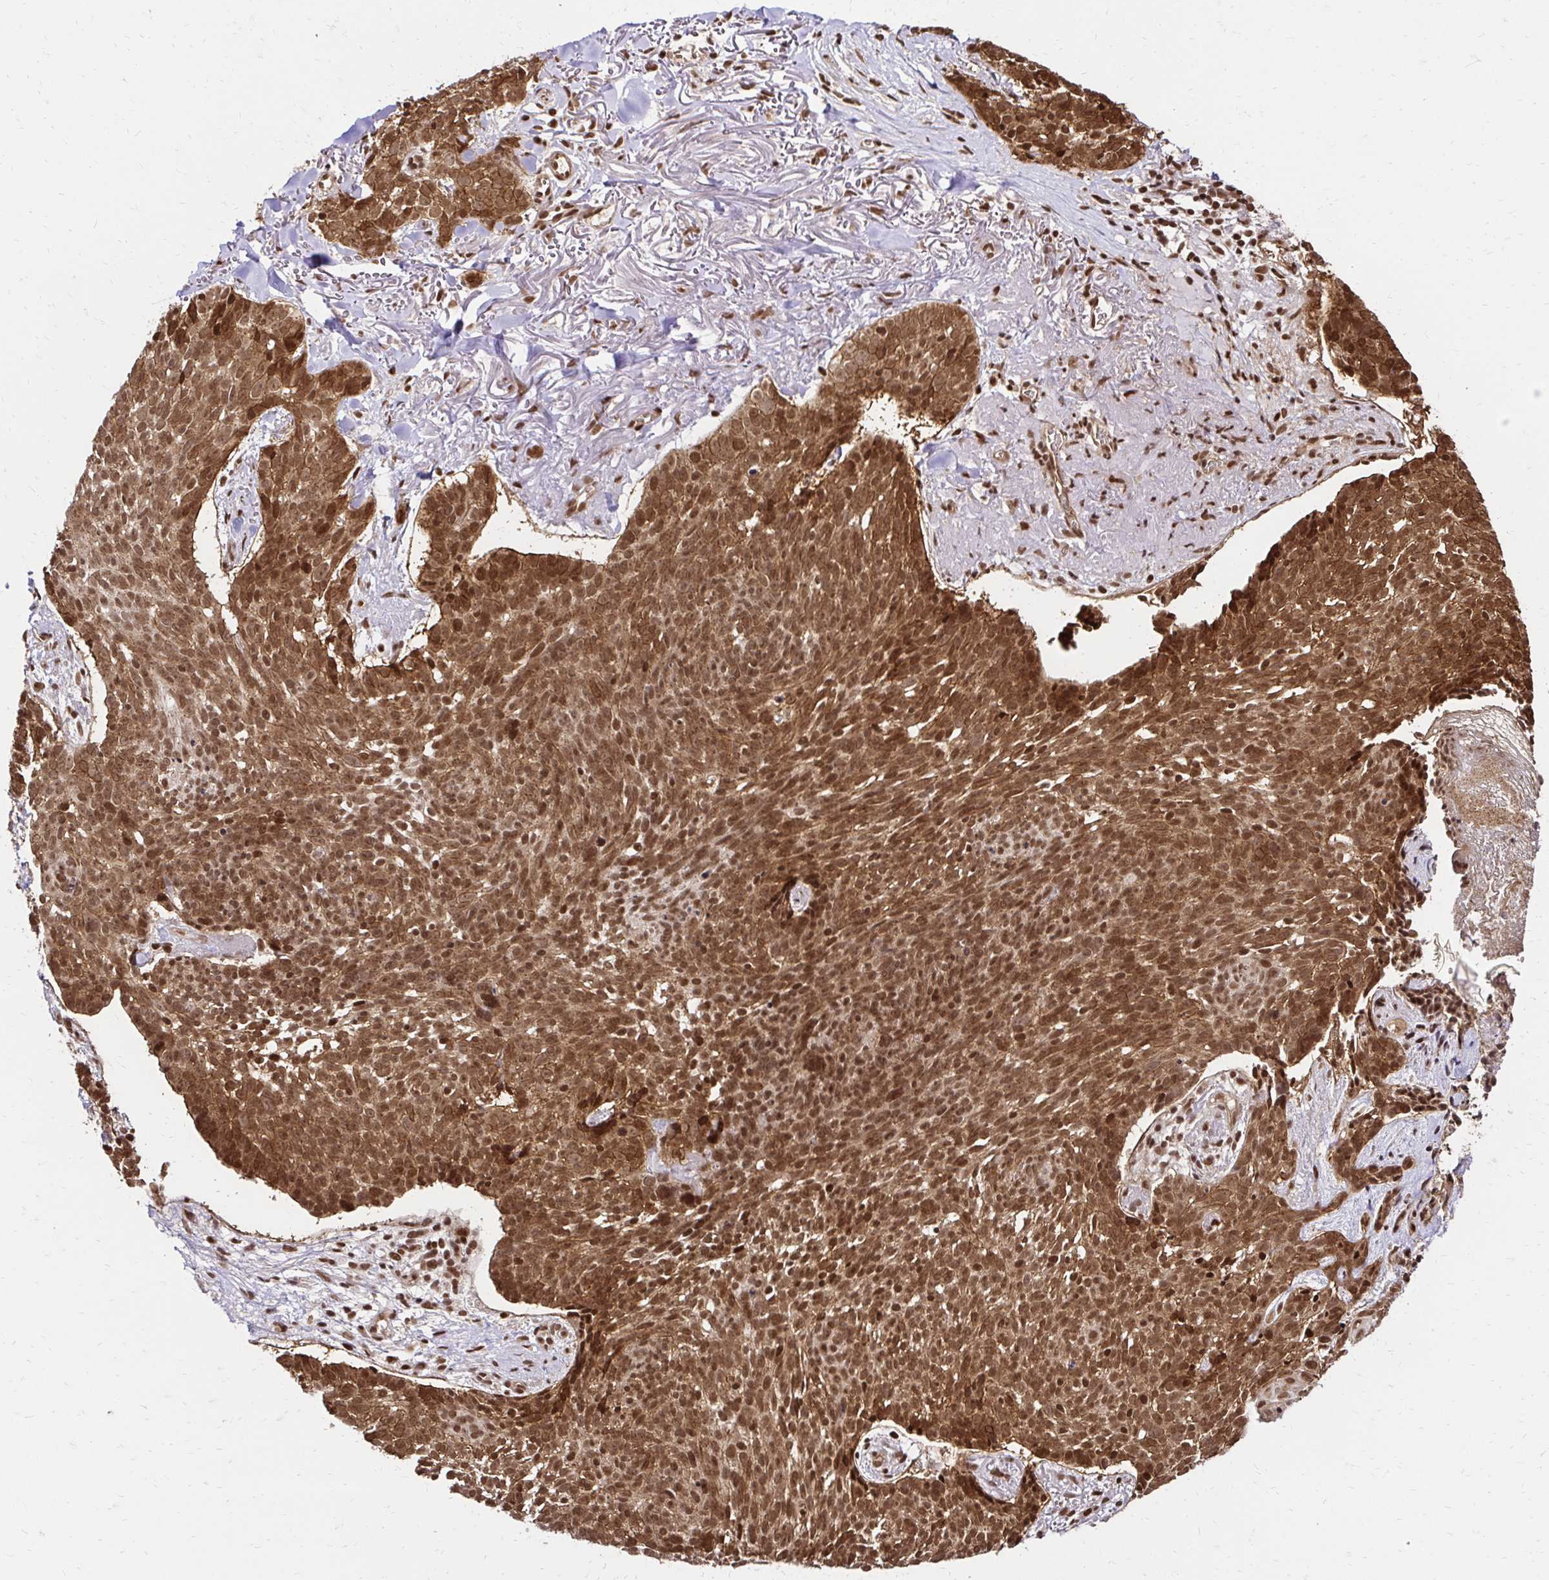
{"staining": {"intensity": "strong", "quantity": ">75%", "location": "cytoplasmic/membranous,nuclear"}, "tissue": "skin cancer", "cell_type": "Tumor cells", "image_type": "cancer", "snomed": [{"axis": "morphology", "description": "Basal cell carcinoma"}, {"axis": "morphology", "description": "BCC, high aggressive"}, {"axis": "topography", "description": "Skin"}], "caption": "This is a histology image of immunohistochemistry (IHC) staining of skin cancer, which shows strong staining in the cytoplasmic/membranous and nuclear of tumor cells.", "gene": "GLYR1", "patient": {"sex": "female", "age": 86}}